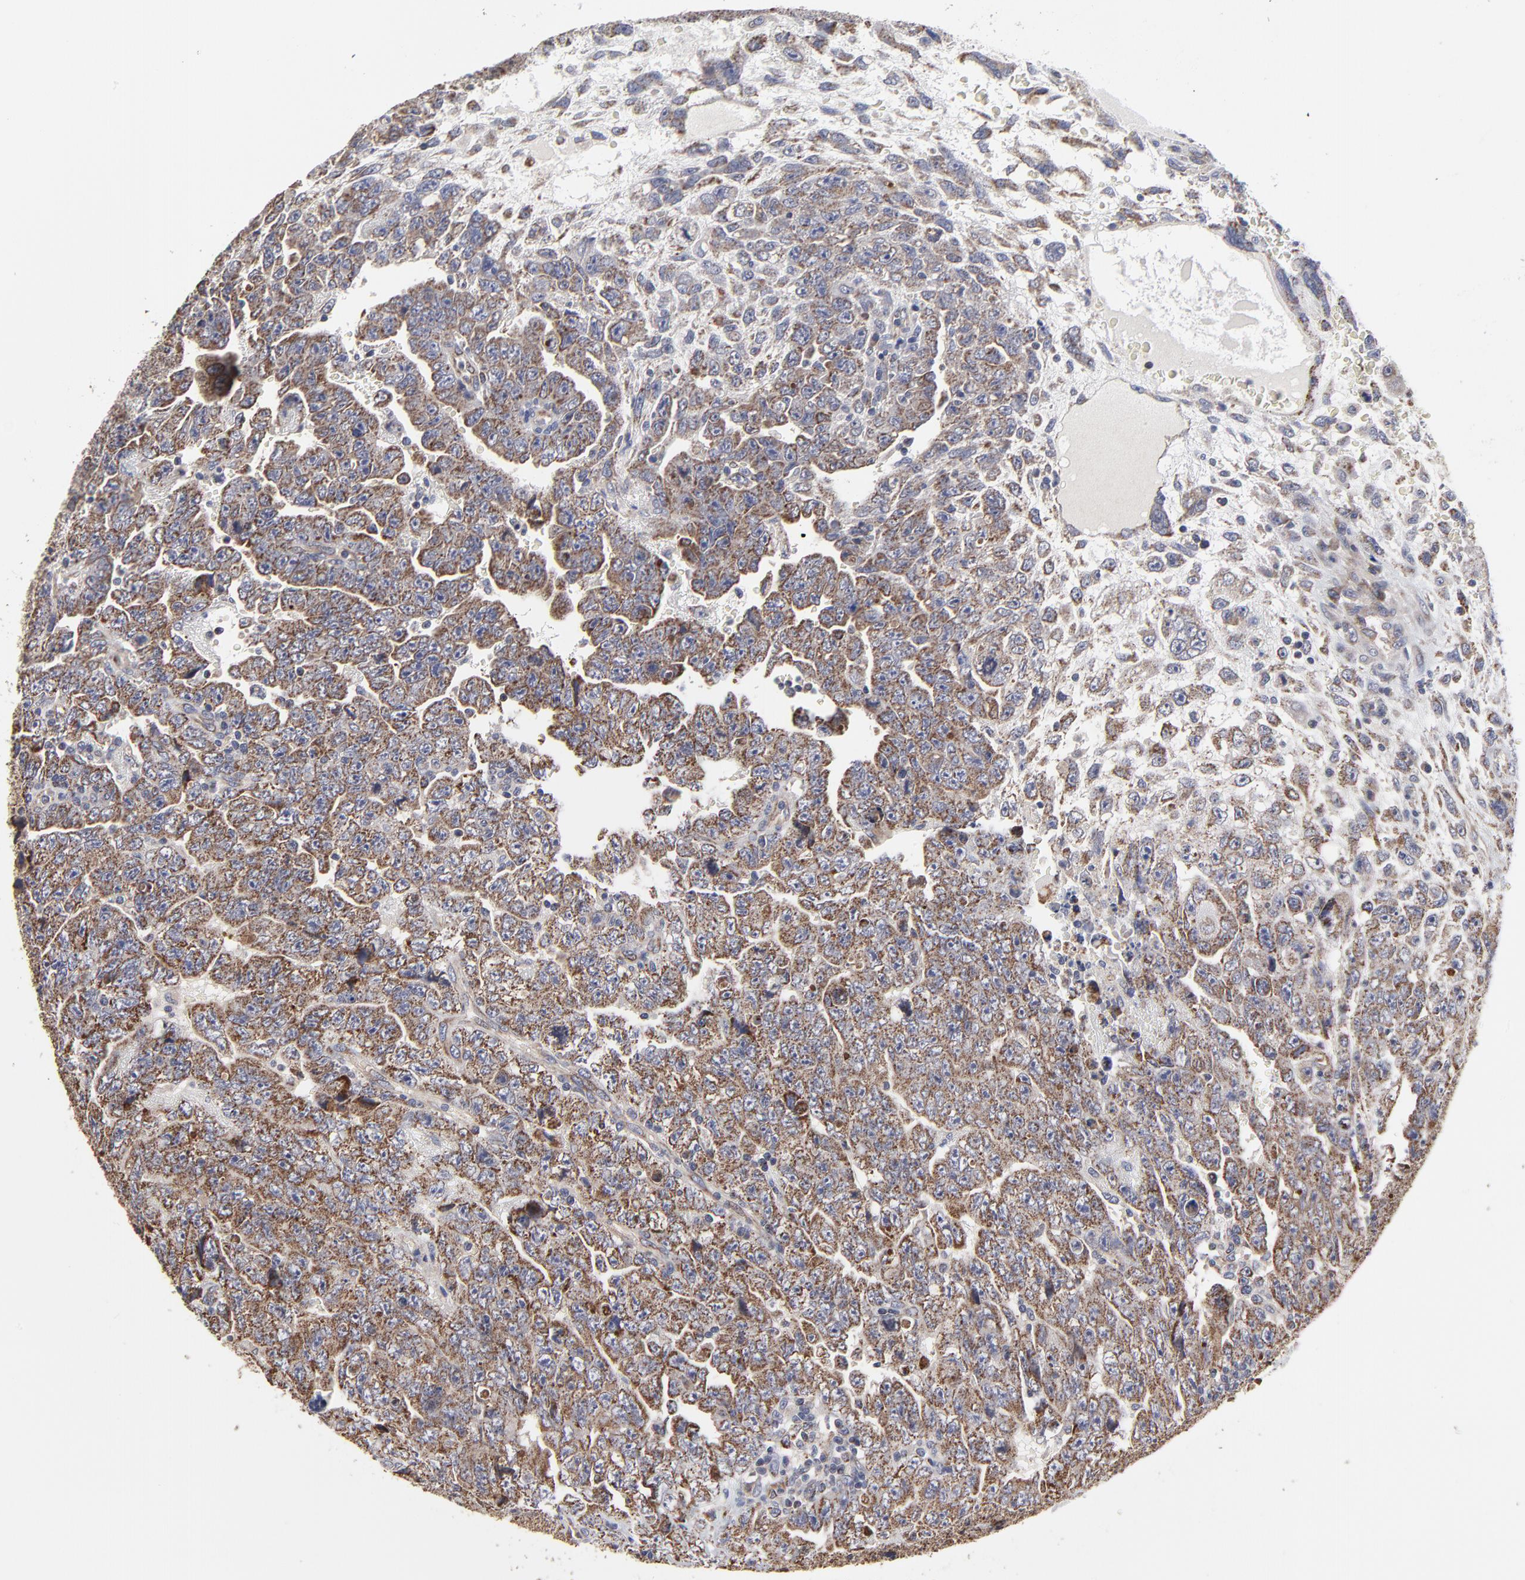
{"staining": {"intensity": "weak", "quantity": ">75%", "location": "cytoplasmic/membranous"}, "tissue": "testis cancer", "cell_type": "Tumor cells", "image_type": "cancer", "snomed": [{"axis": "morphology", "description": "Carcinoma, Embryonal, NOS"}, {"axis": "topography", "description": "Testis"}], "caption": "About >75% of tumor cells in testis cancer (embryonal carcinoma) demonstrate weak cytoplasmic/membranous protein expression as visualized by brown immunohistochemical staining.", "gene": "ZNF550", "patient": {"sex": "male", "age": 28}}